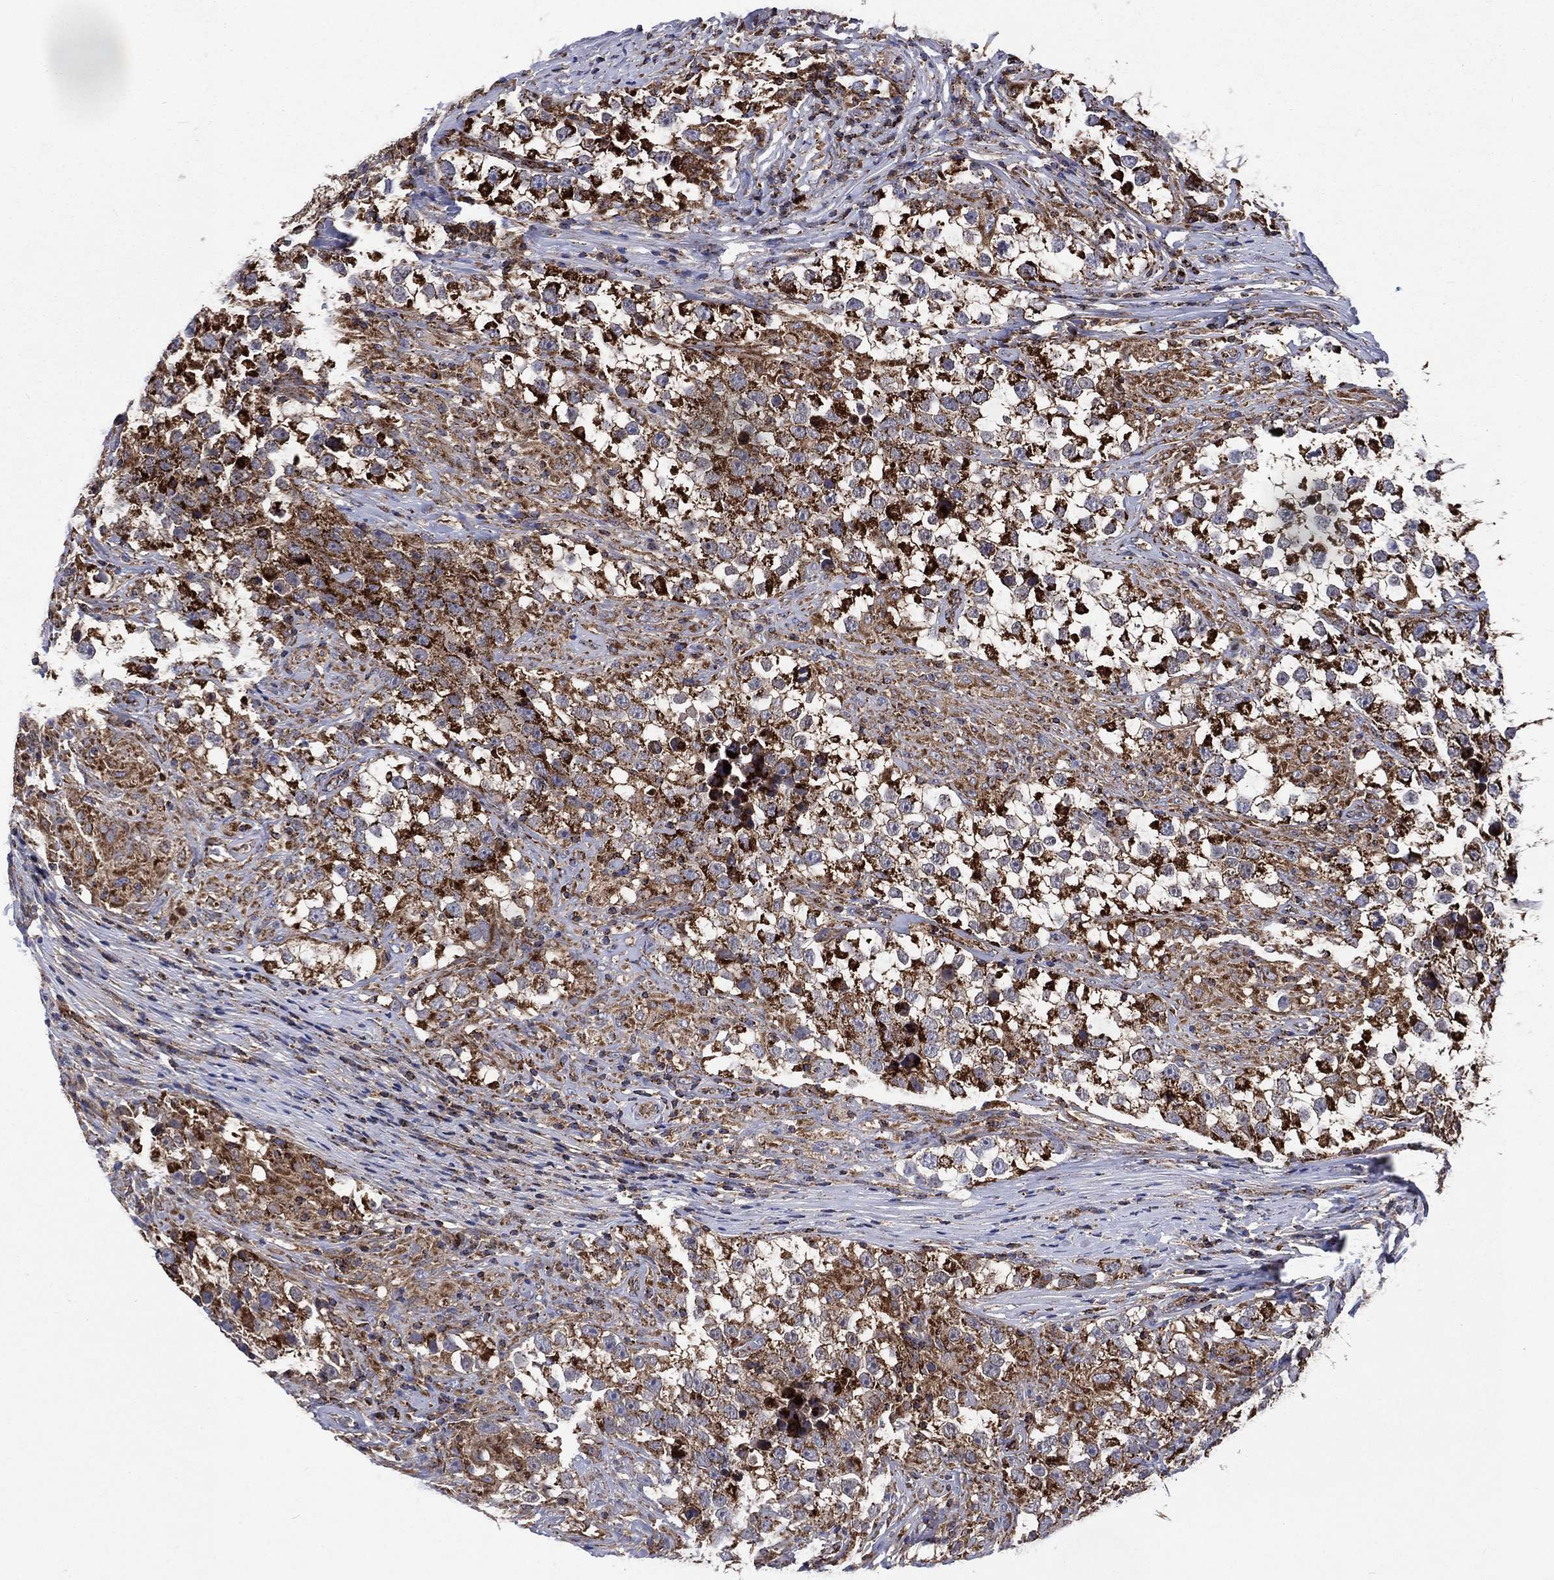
{"staining": {"intensity": "strong", "quantity": ">75%", "location": "cytoplasmic/membranous"}, "tissue": "testis cancer", "cell_type": "Tumor cells", "image_type": "cancer", "snomed": [{"axis": "morphology", "description": "Seminoma, NOS"}, {"axis": "topography", "description": "Testis"}], "caption": "Human seminoma (testis) stained with a protein marker shows strong staining in tumor cells.", "gene": "ANKRD37", "patient": {"sex": "male", "age": 46}}